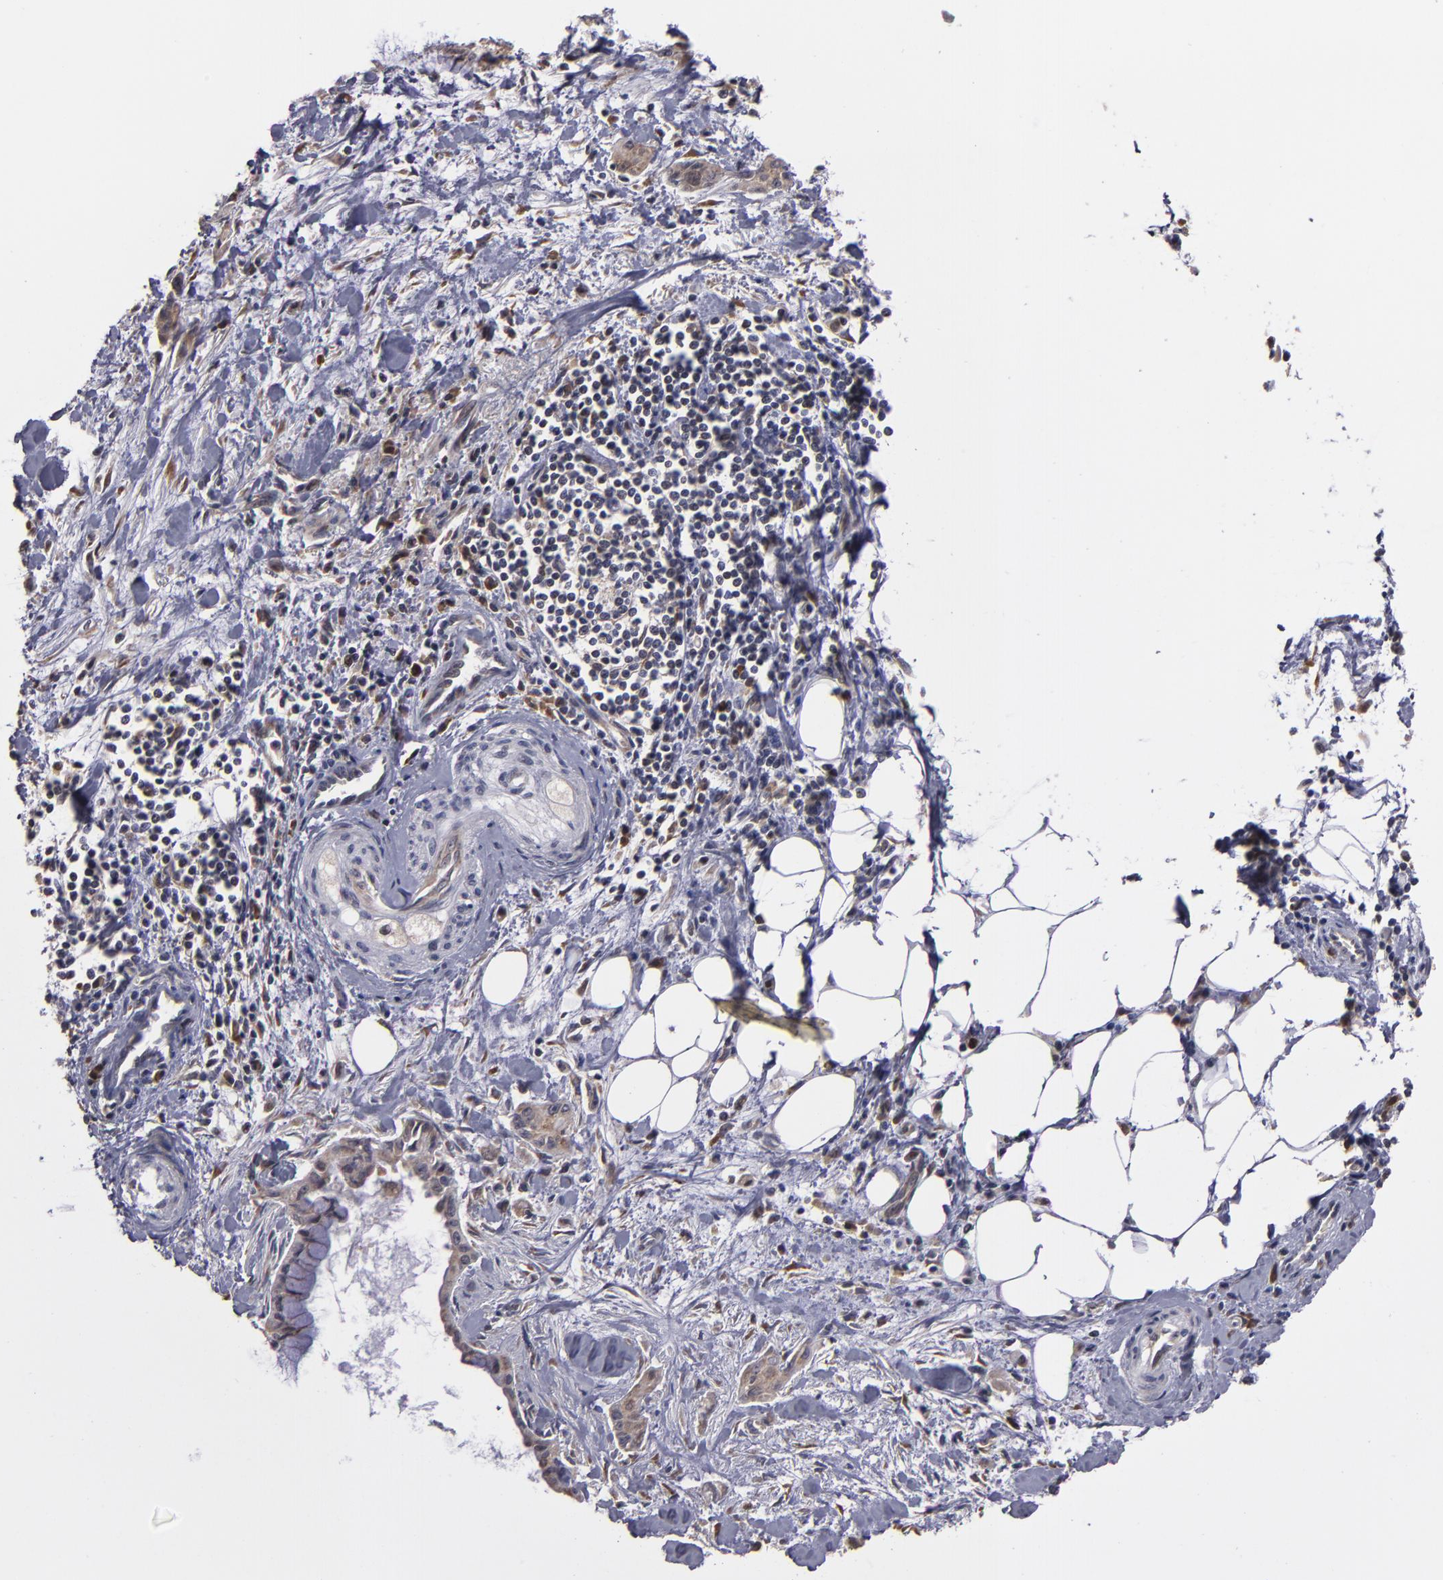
{"staining": {"intensity": "weak", "quantity": ">75%", "location": "cytoplasmic/membranous"}, "tissue": "pancreatic cancer", "cell_type": "Tumor cells", "image_type": "cancer", "snomed": [{"axis": "morphology", "description": "Adenocarcinoma, NOS"}, {"axis": "topography", "description": "Pancreas"}], "caption": "The image reveals immunohistochemical staining of pancreatic adenocarcinoma. There is weak cytoplasmic/membranous positivity is present in about >75% of tumor cells.", "gene": "CASP1", "patient": {"sex": "male", "age": 59}}